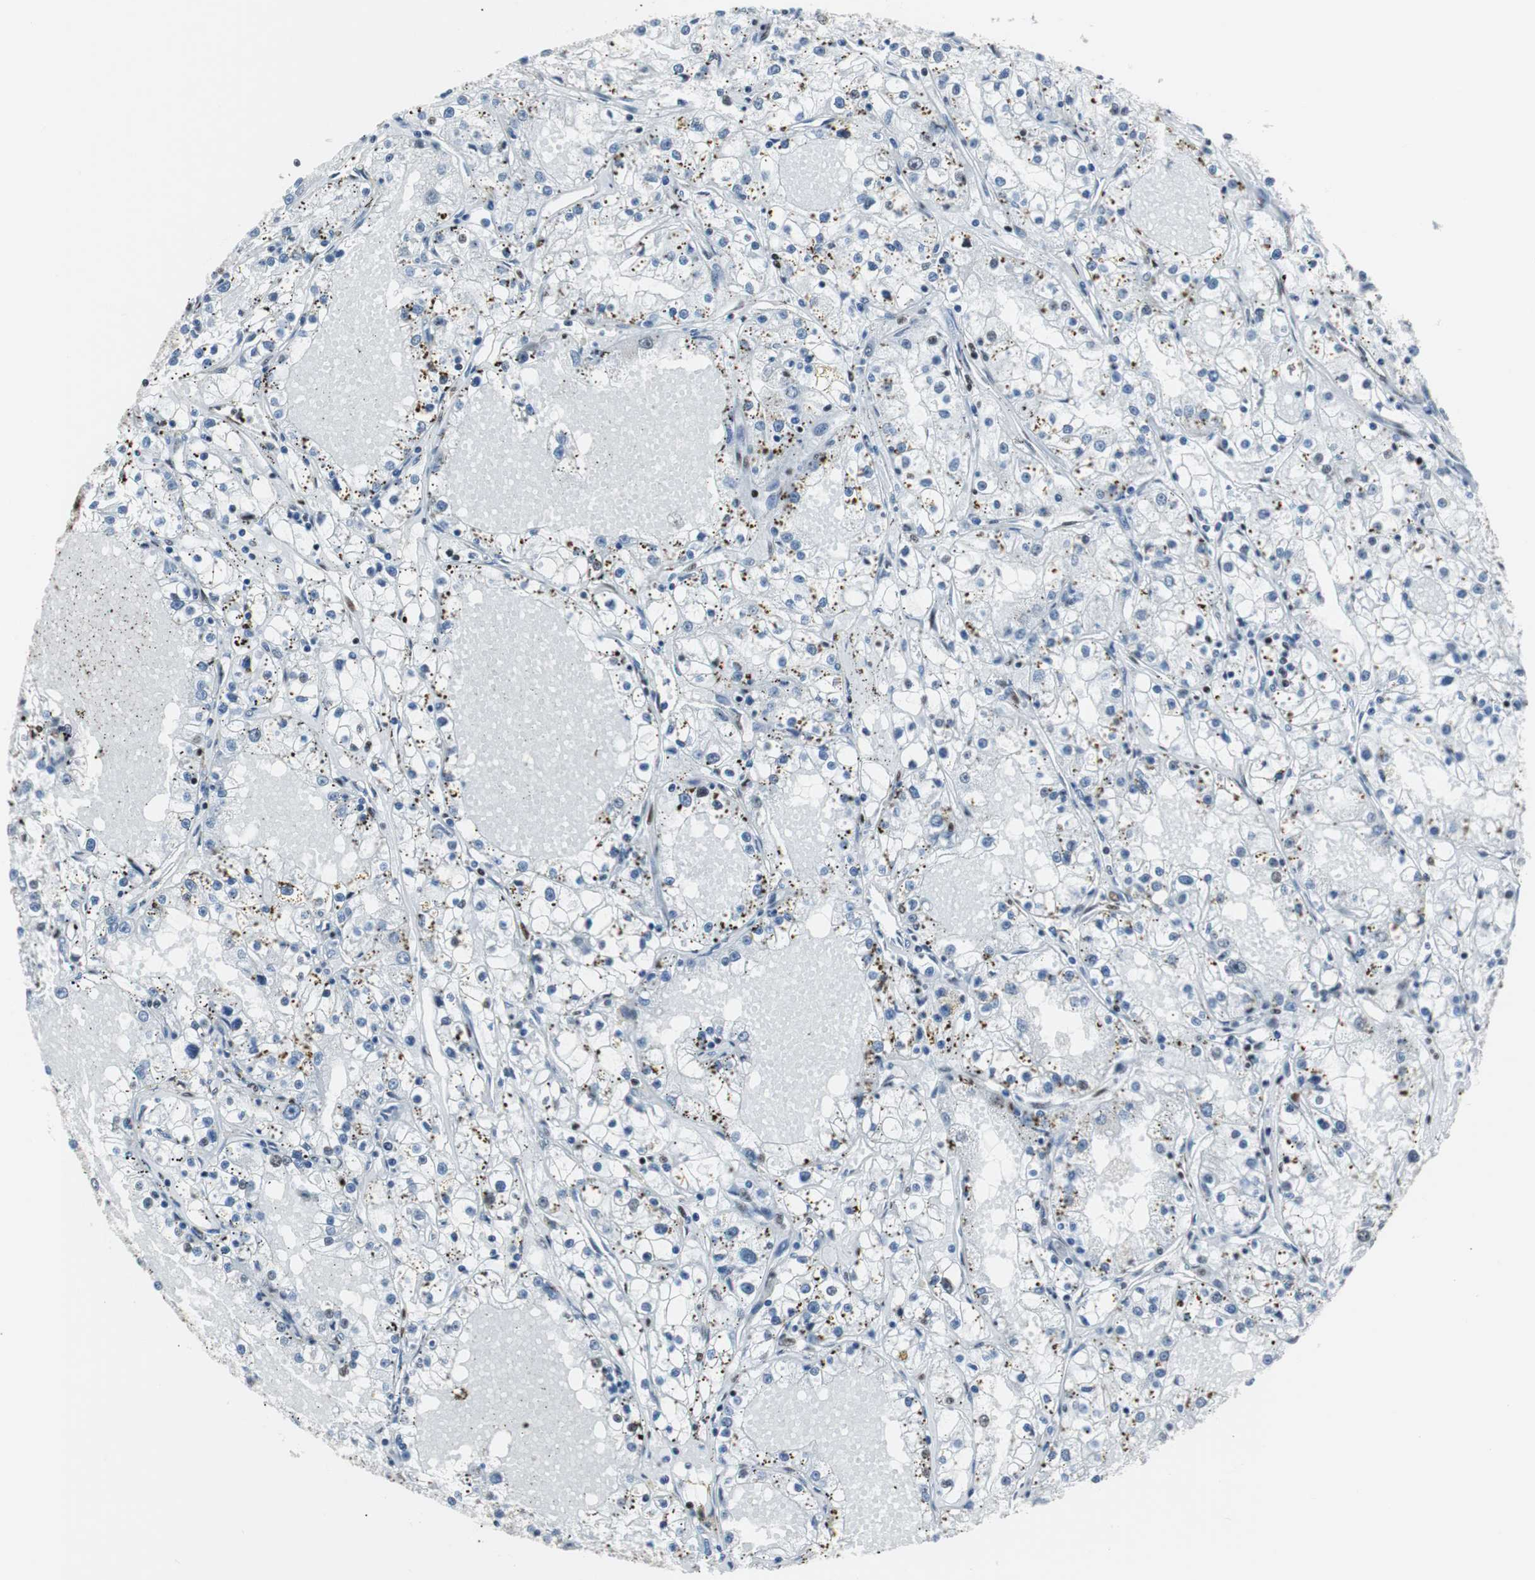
{"staining": {"intensity": "negative", "quantity": "none", "location": "none"}, "tissue": "renal cancer", "cell_type": "Tumor cells", "image_type": "cancer", "snomed": [{"axis": "morphology", "description": "Adenocarcinoma, NOS"}, {"axis": "topography", "description": "Kidney"}], "caption": "Immunohistochemical staining of human renal cancer exhibits no significant positivity in tumor cells.", "gene": "NCL", "patient": {"sex": "male", "age": 56}}